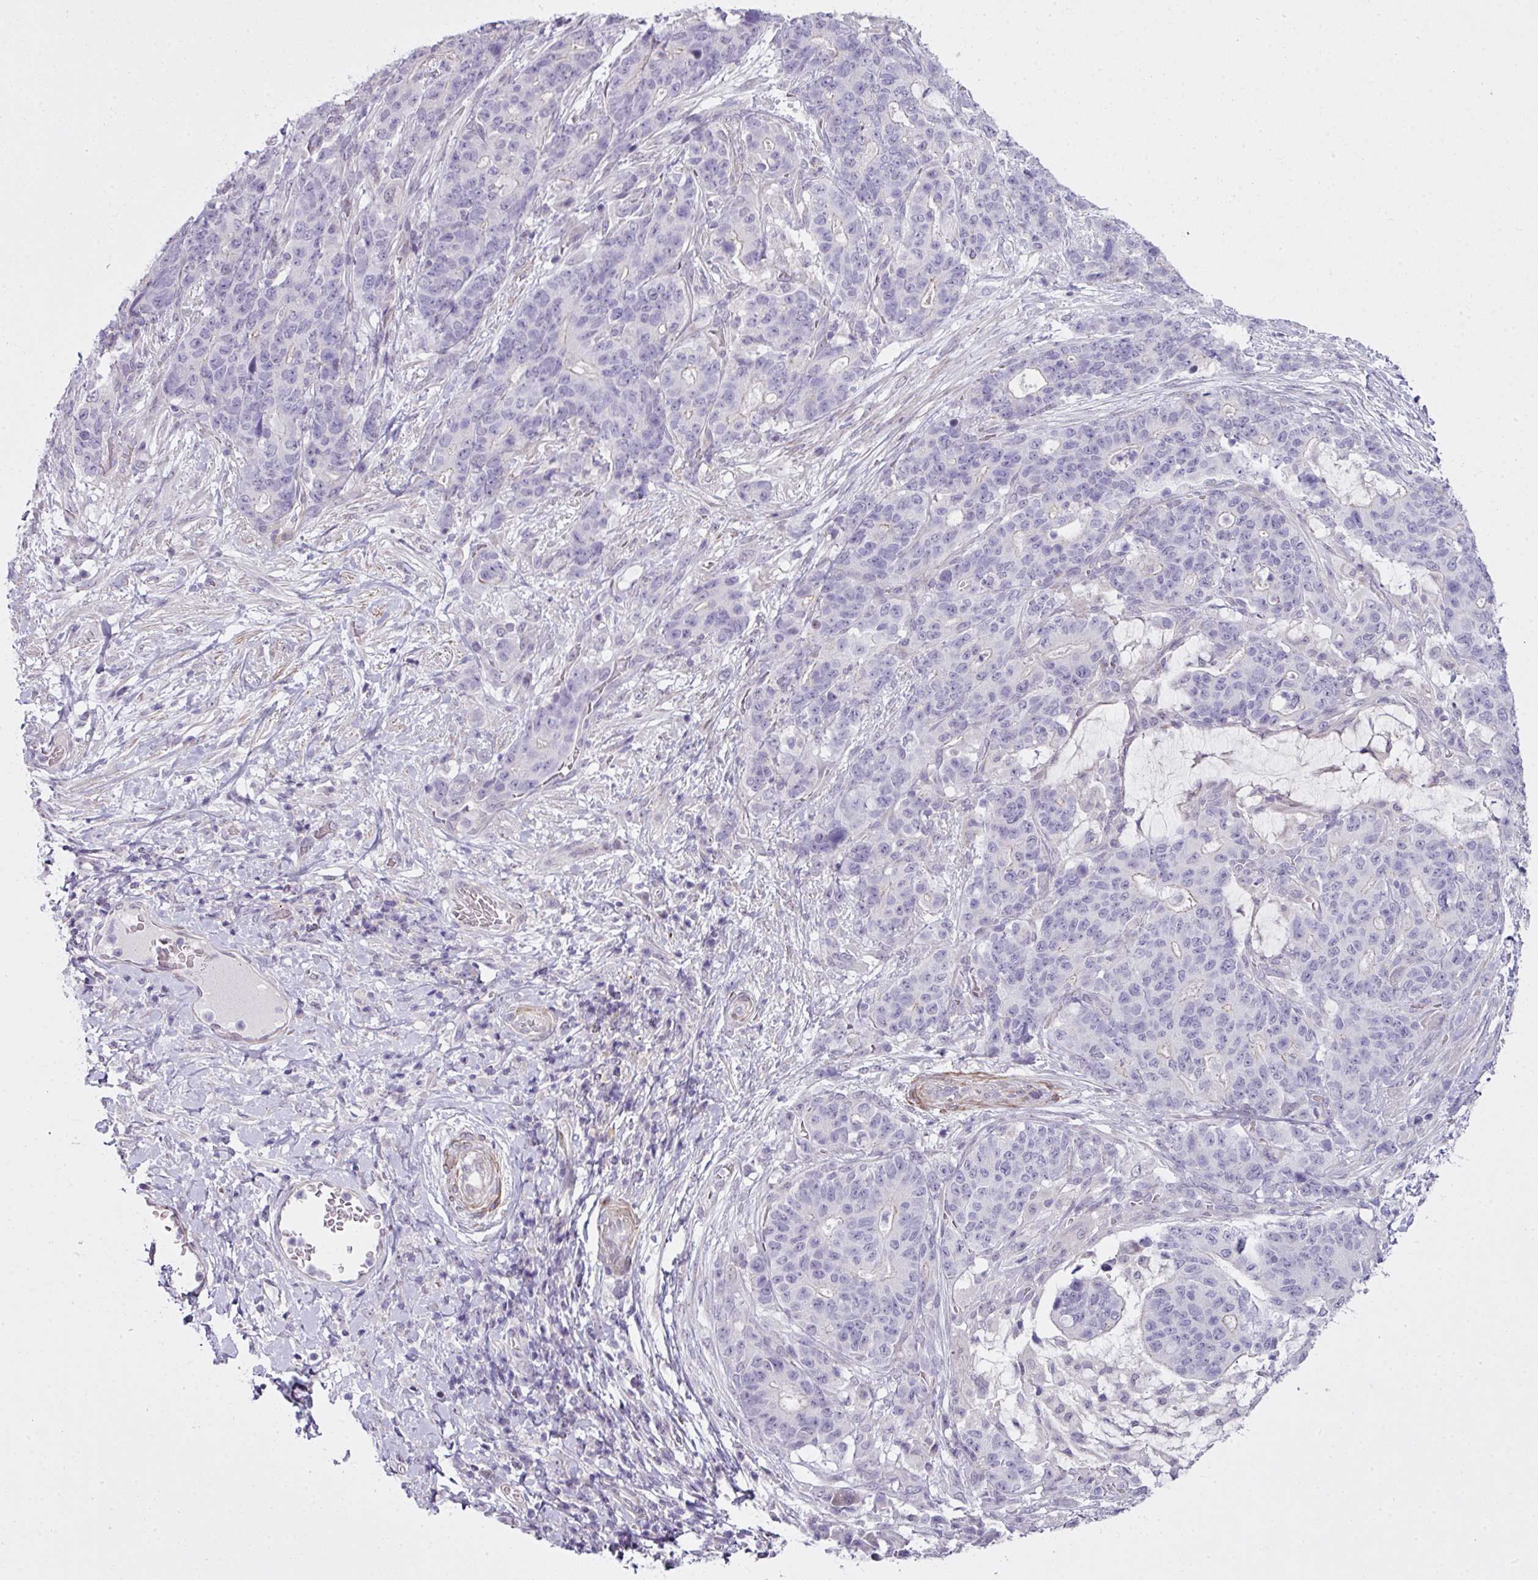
{"staining": {"intensity": "negative", "quantity": "none", "location": "none"}, "tissue": "stomach cancer", "cell_type": "Tumor cells", "image_type": "cancer", "snomed": [{"axis": "morphology", "description": "Normal tissue, NOS"}, {"axis": "morphology", "description": "Adenocarcinoma, NOS"}, {"axis": "topography", "description": "Stomach"}], "caption": "Human adenocarcinoma (stomach) stained for a protein using immunohistochemistry reveals no positivity in tumor cells.", "gene": "ZNF688", "patient": {"sex": "female", "age": 64}}